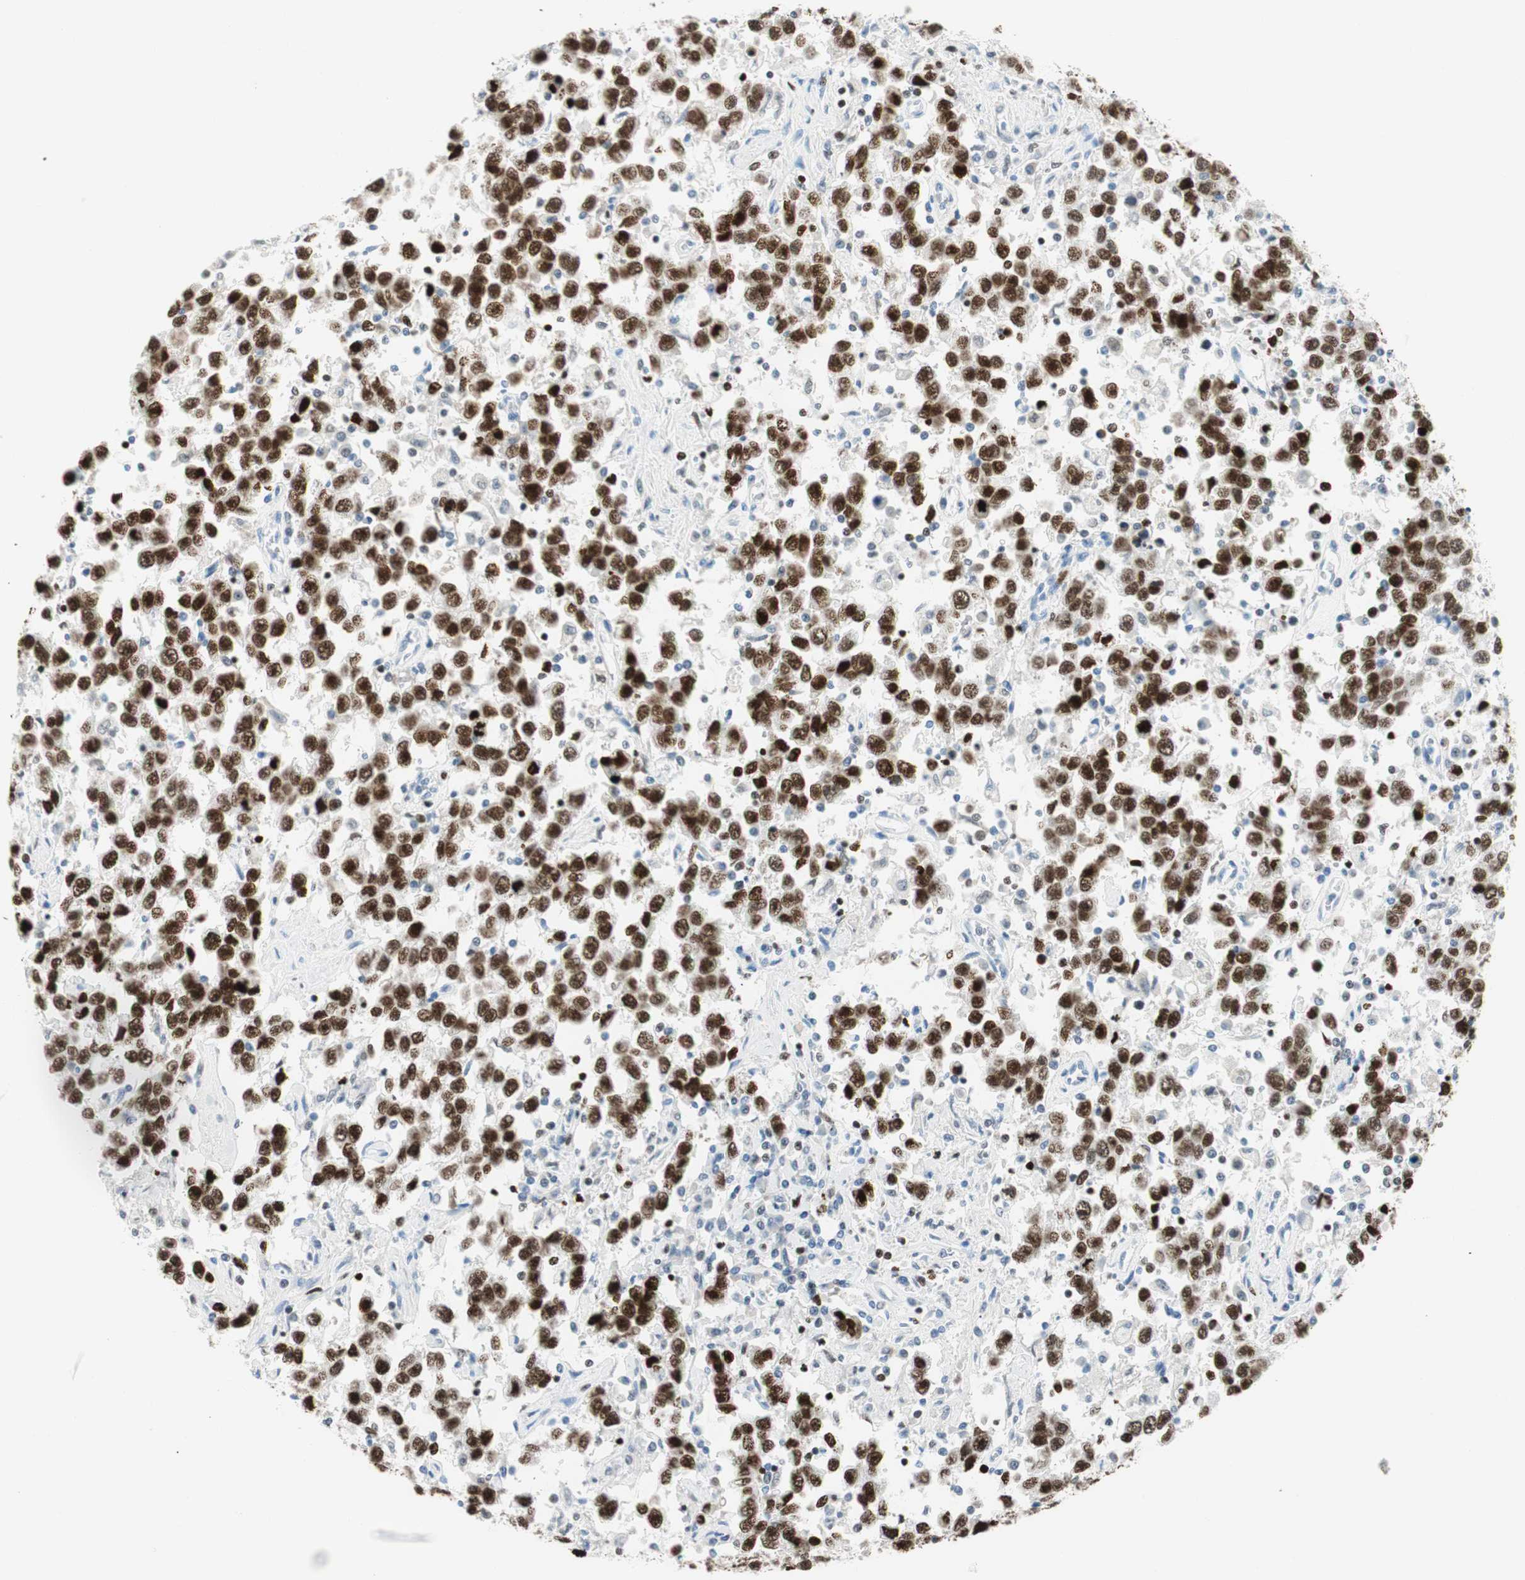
{"staining": {"intensity": "strong", "quantity": ">75%", "location": "nuclear"}, "tissue": "testis cancer", "cell_type": "Tumor cells", "image_type": "cancer", "snomed": [{"axis": "morphology", "description": "Seminoma, NOS"}, {"axis": "topography", "description": "Testis"}], "caption": "IHC micrograph of human seminoma (testis) stained for a protein (brown), which shows high levels of strong nuclear expression in about >75% of tumor cells.", "gene": "EZH2", "patient": {"sex": "male", "age": 41}}